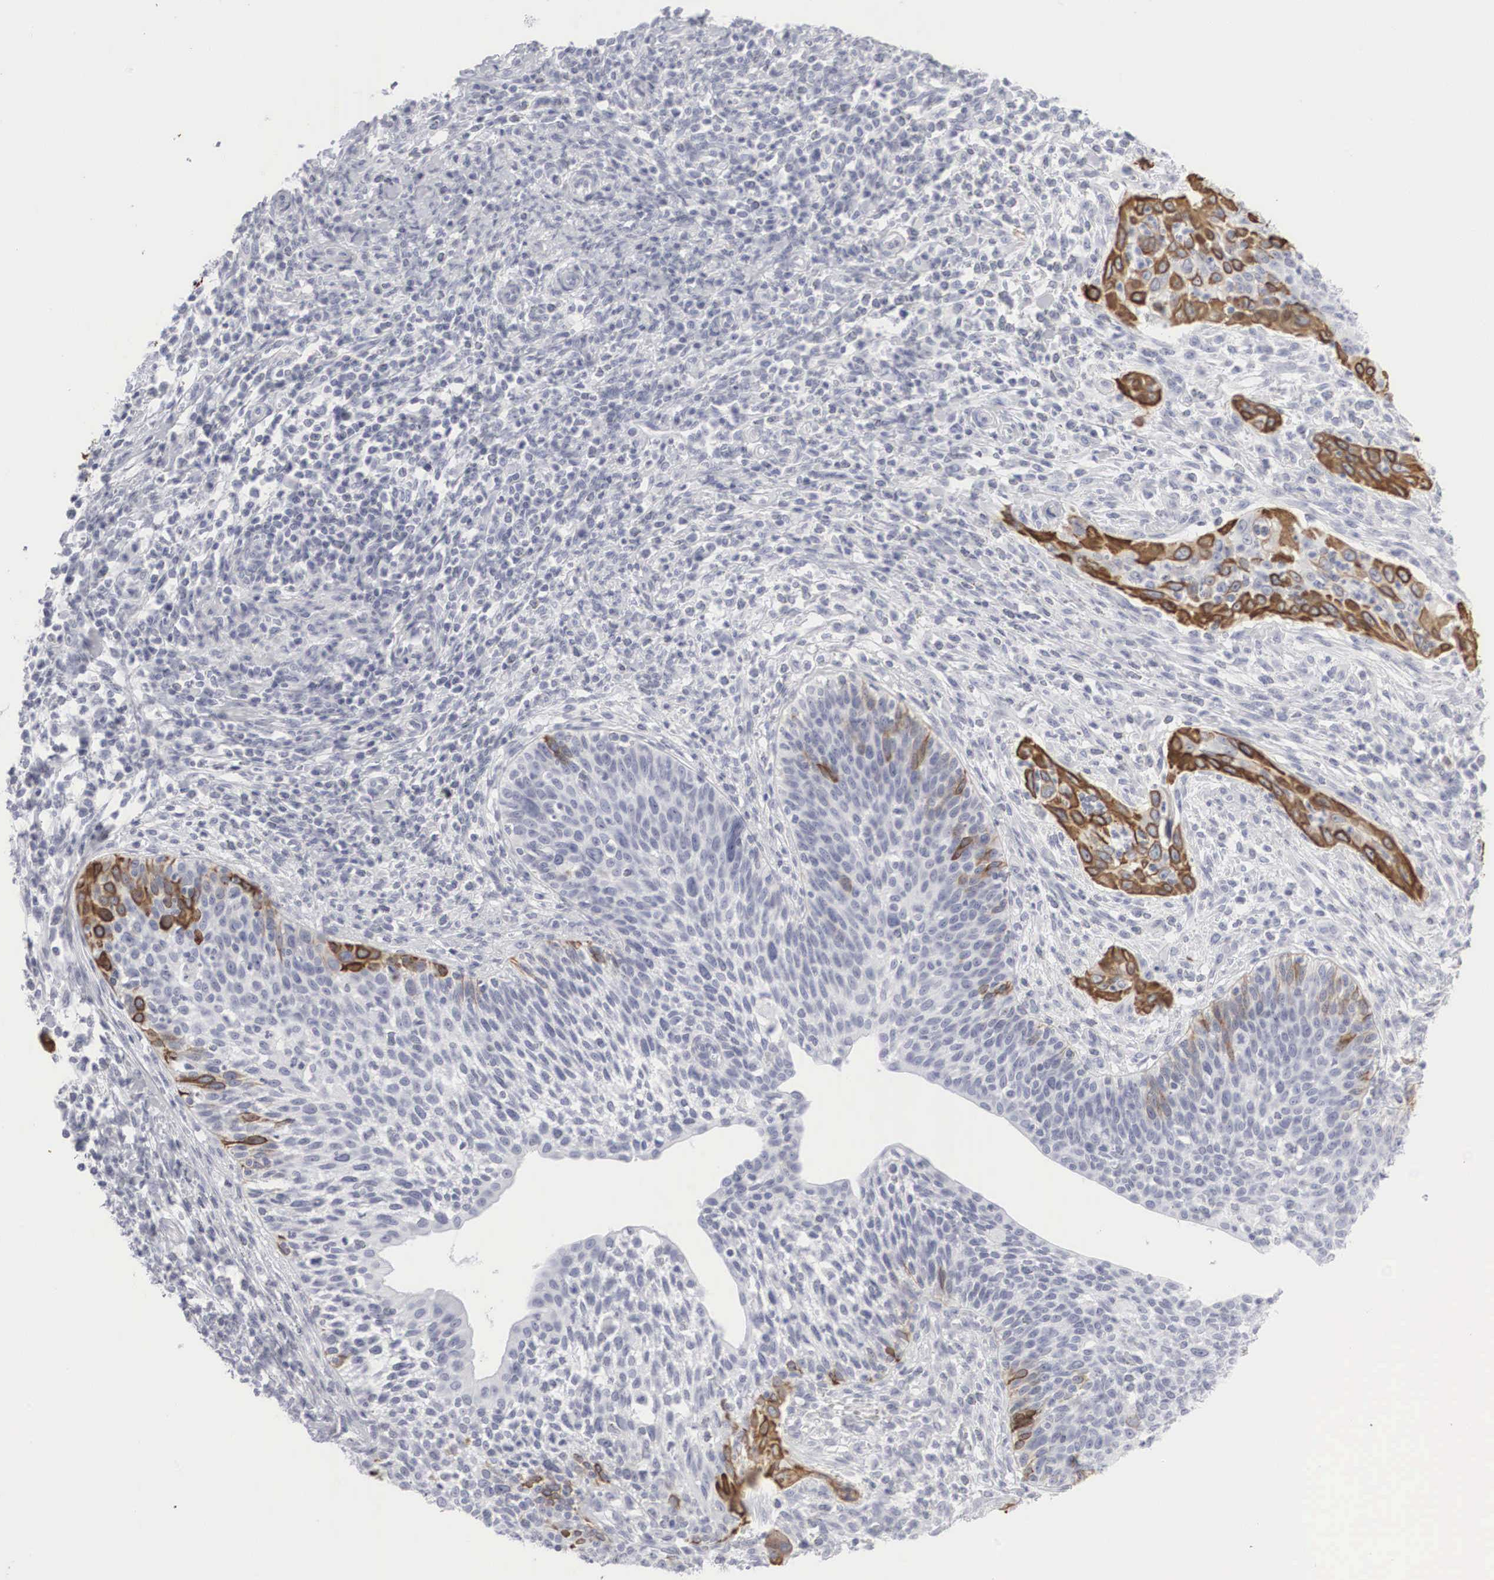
{"staining": {"intensity": "strong", "quantity": "<25%", "location": "cytoplasmic/membranous"}, "tissue": "cervical cancer", "cell_type": "Tumor cells", "image_type": "cancer", "snomed": [{"axis": "morphology", "description": "Squamous cell carcinoma, NOS"}, {"axis": "topography", "description": "Cervix"}], "caption": "Approximately <25% of tumor cells in human cervical squamous cell carcinoma demonstrate strong cytoplasmic/membranous protein expression as visualized by brown immunohistochemical staining.", "gene": "KRT14", "patient": {"sex": "female", "age": 41}}